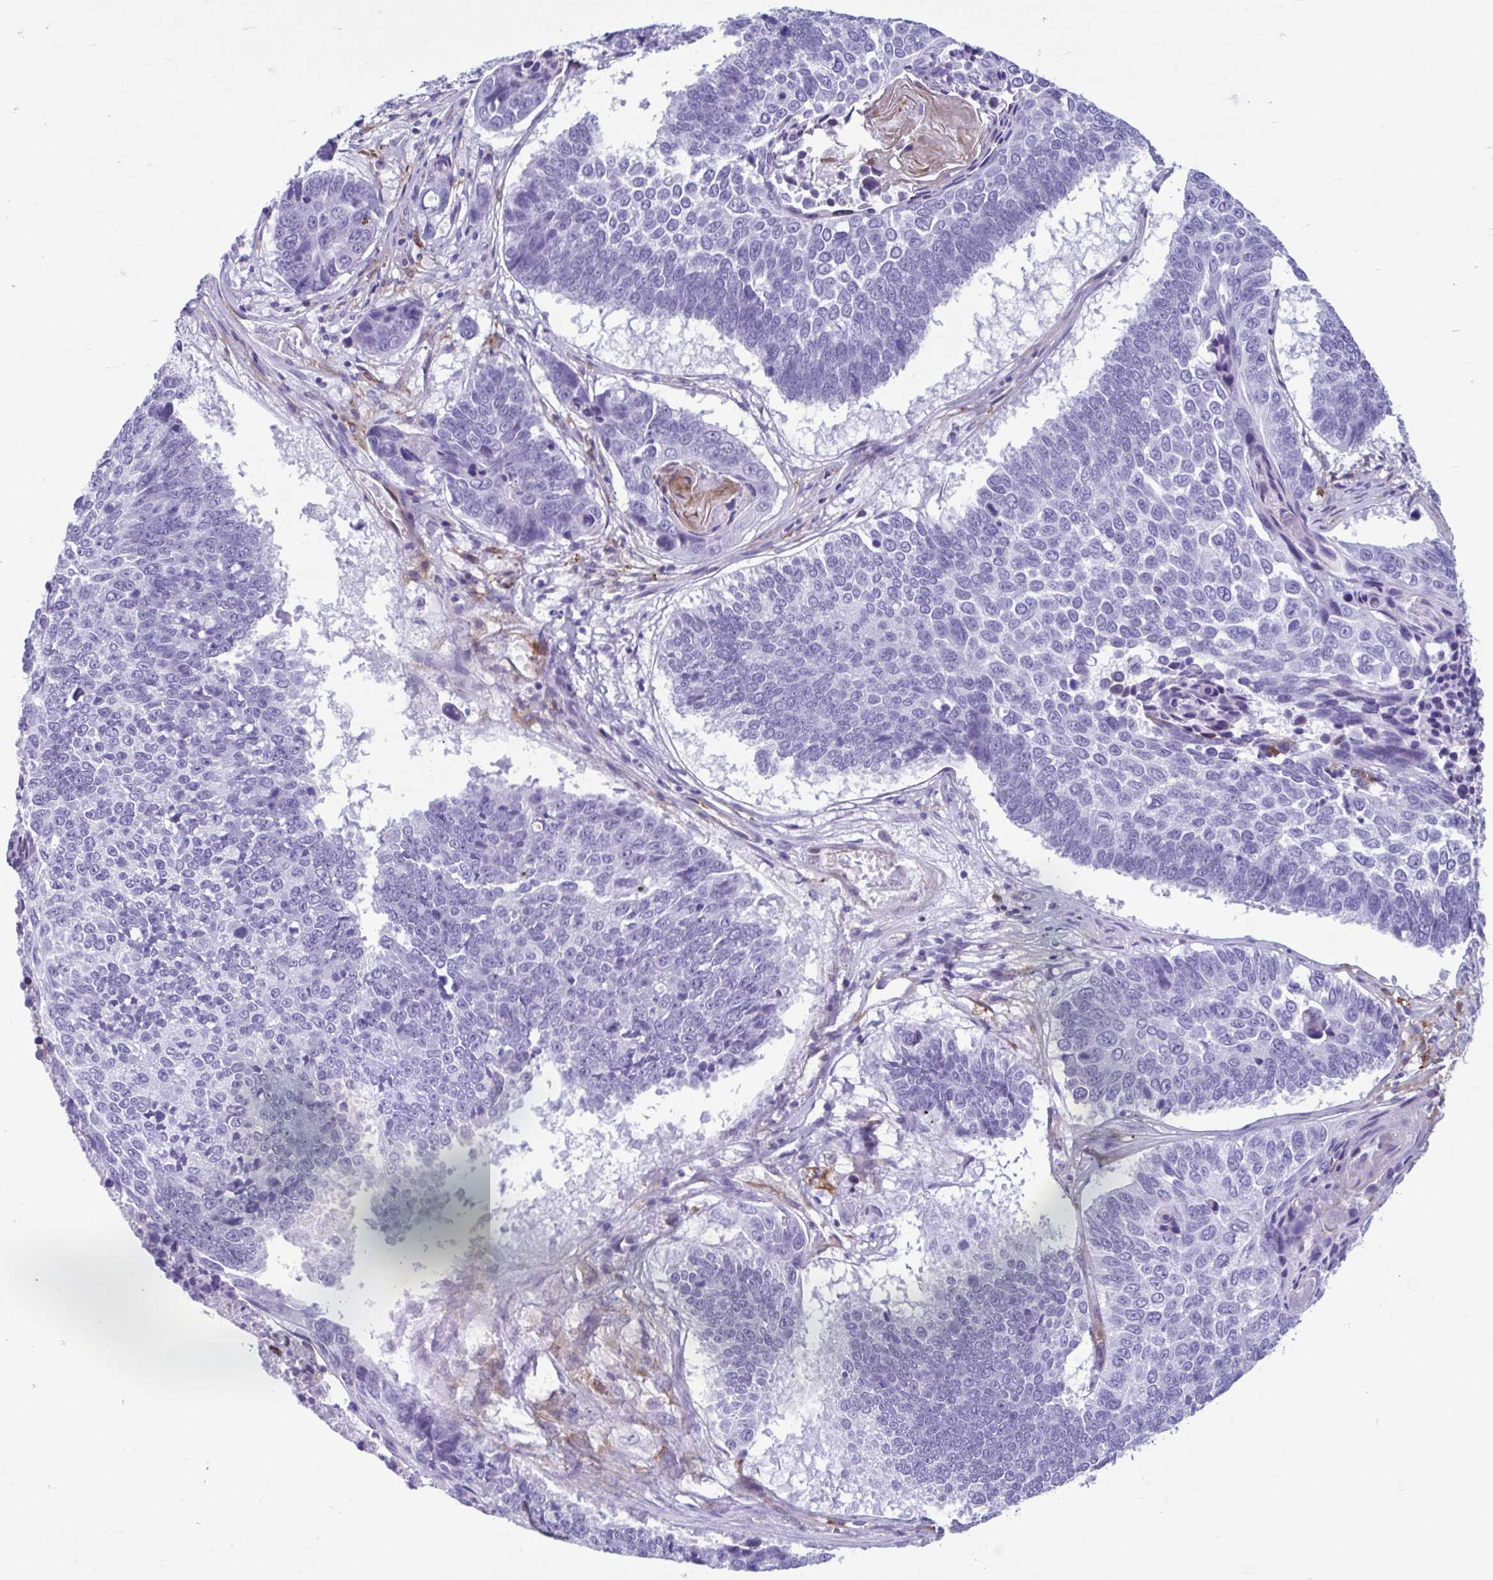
{"staining": {"intensity": "negative", "quantity": "none", "location": "none"}, "tissue": "lung cancer", "cell_type": "Tumor cells", "image_type": "cancer", "snomed": [{"axis": "morphology", "description": "Squamous cell carcinoma, NOS"}, {"axis": "topography", "description": "Lung"}], "caption": "Squamous cell carcinoma (lung) was stained to show a protein in brown. There is no significant staining in tumor cells. (DAB immunohistochemistry (IHC) visualized using brightfield microscopy, high magnification).", "gene": "TCEAL3", "patient": {"sex": "male", "age": 73}}